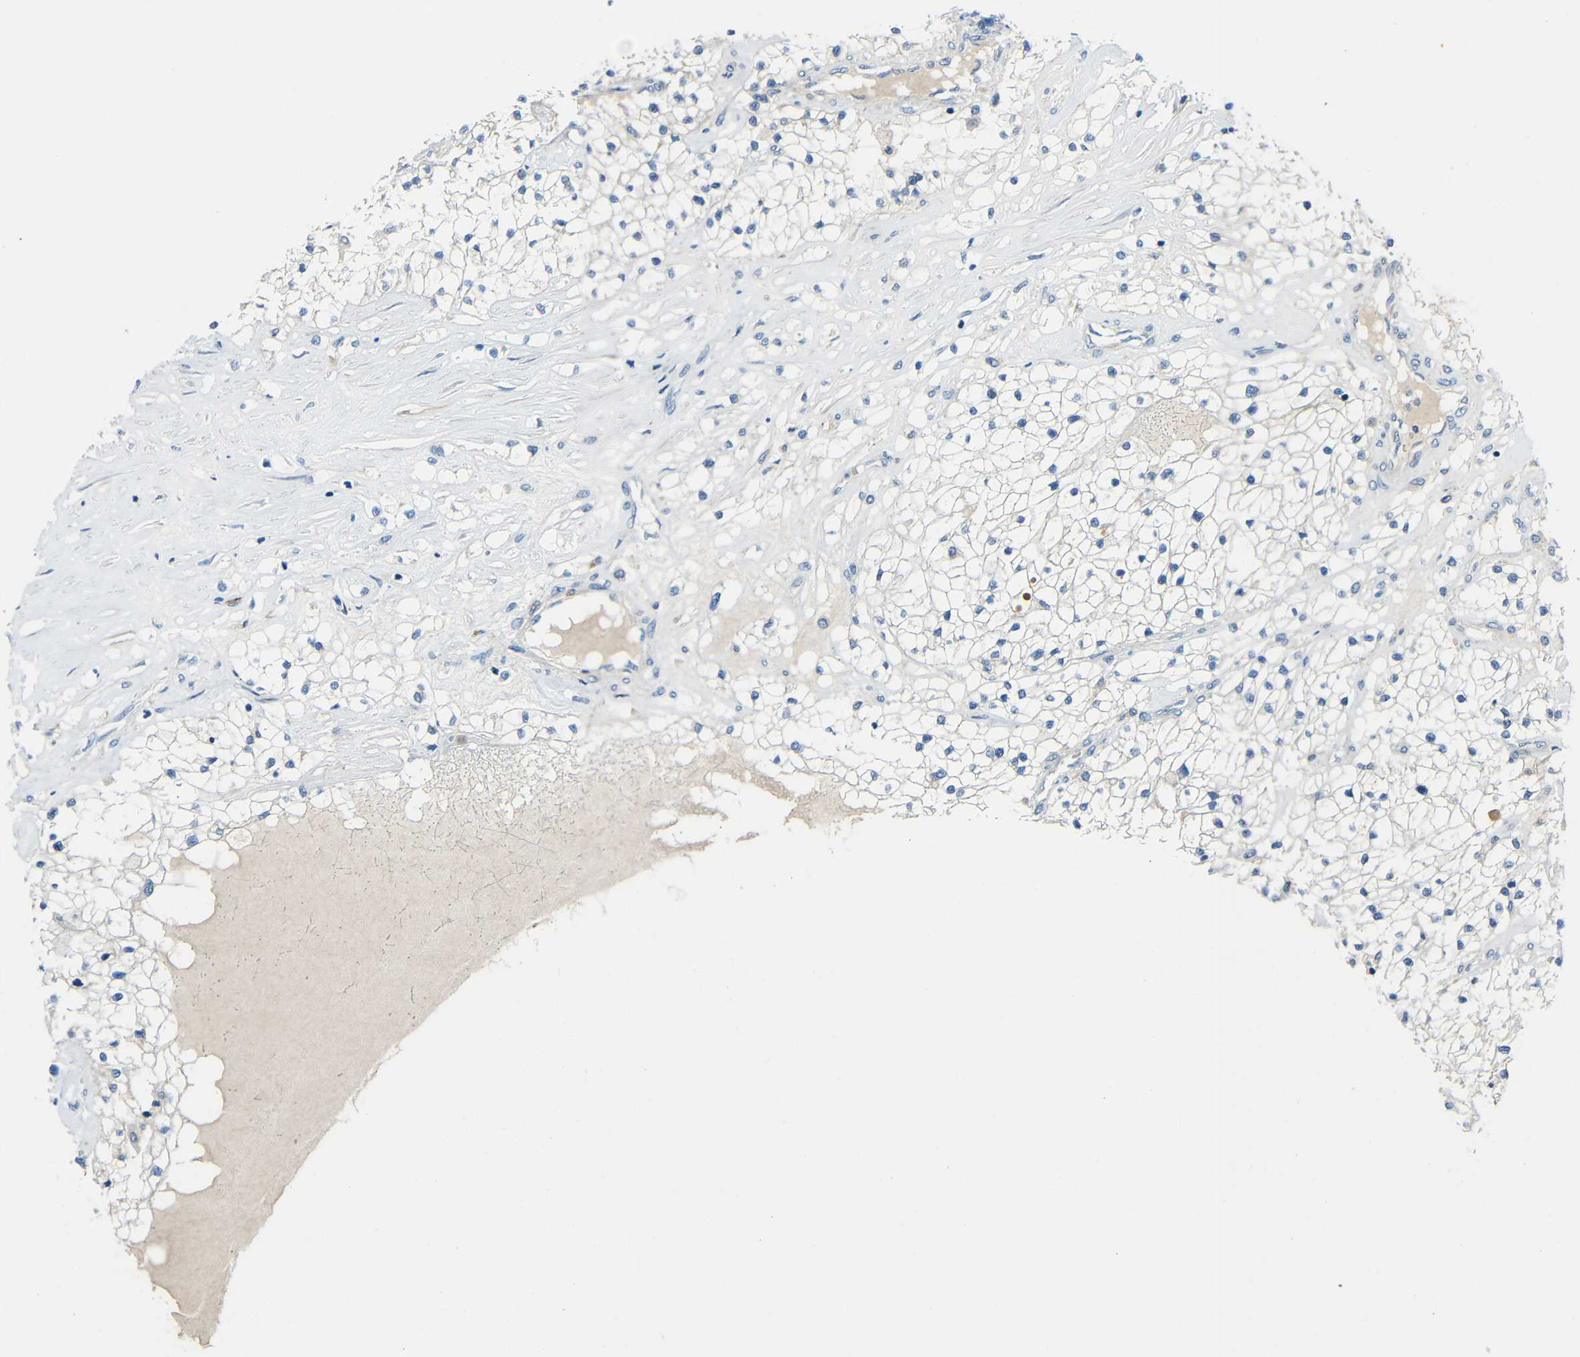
{"staining": {"intensity": "negative", "quantity": "none", "location": "none"}, "tissue": "renal cancer", "cell_type": "Tumor cells", "image_type": "cancer", "snomed": [{"axis": "morphology", "description": "Adenocarcinoma, NOS"}, {"axis": "topography", "description": "Kidney"}], "caption": "DAB (3,3'-diaminobenzidine) immunohistochemical staining of human renal cancer (adenocarcinoma) displays no significant positivity in tumor cells. (DAB (3,3'-diaminobenzidine) IHC visualized using brightfield microscopy, high magnification).", "gene": "DCLK1", "patient": {"sex": "male", "age": 68}}